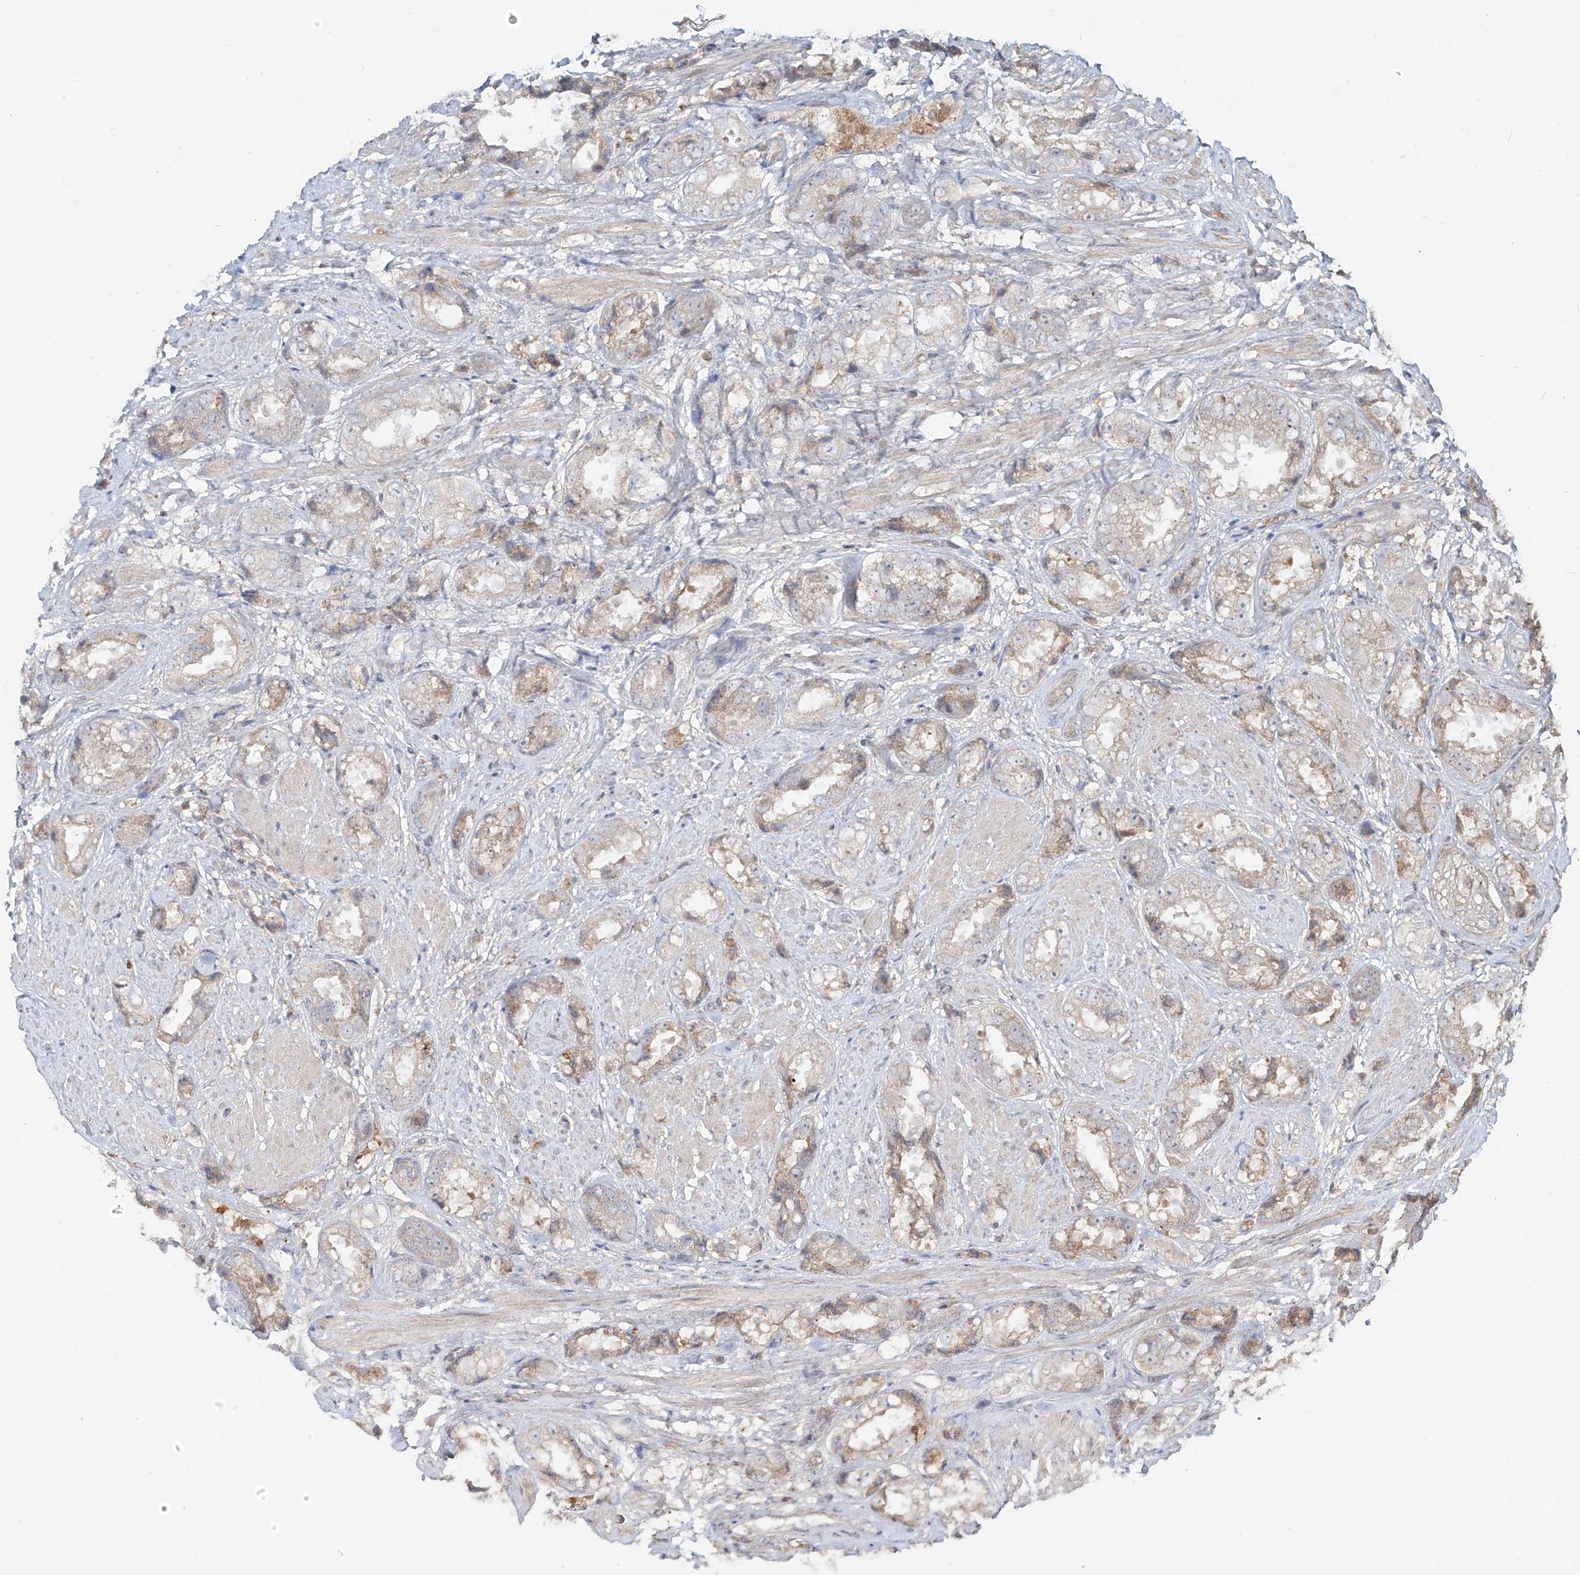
{"staining": {"intensity": "moderate", "quantity": "25%-75%", "location": "cytoplasmic/membranous"}, "tissue": "prostate cancer", "cell_type": "Tumor cells", "image_type": "cancer", "snomed": [{"axis": "morphology", "description": "Adenocarcinoma, High grade"}, {"axis": "topography", "description": "Prostate"}], "caption": "IHC image of human prostate cancer stained for a protein (brown), which demonstrates medium levels of moderate cytoplasmic/membranous positivity in about 25%-75% of tumor cells.", "gene": "ERO1A", "patient": {"sex": "male", "age": 61}}